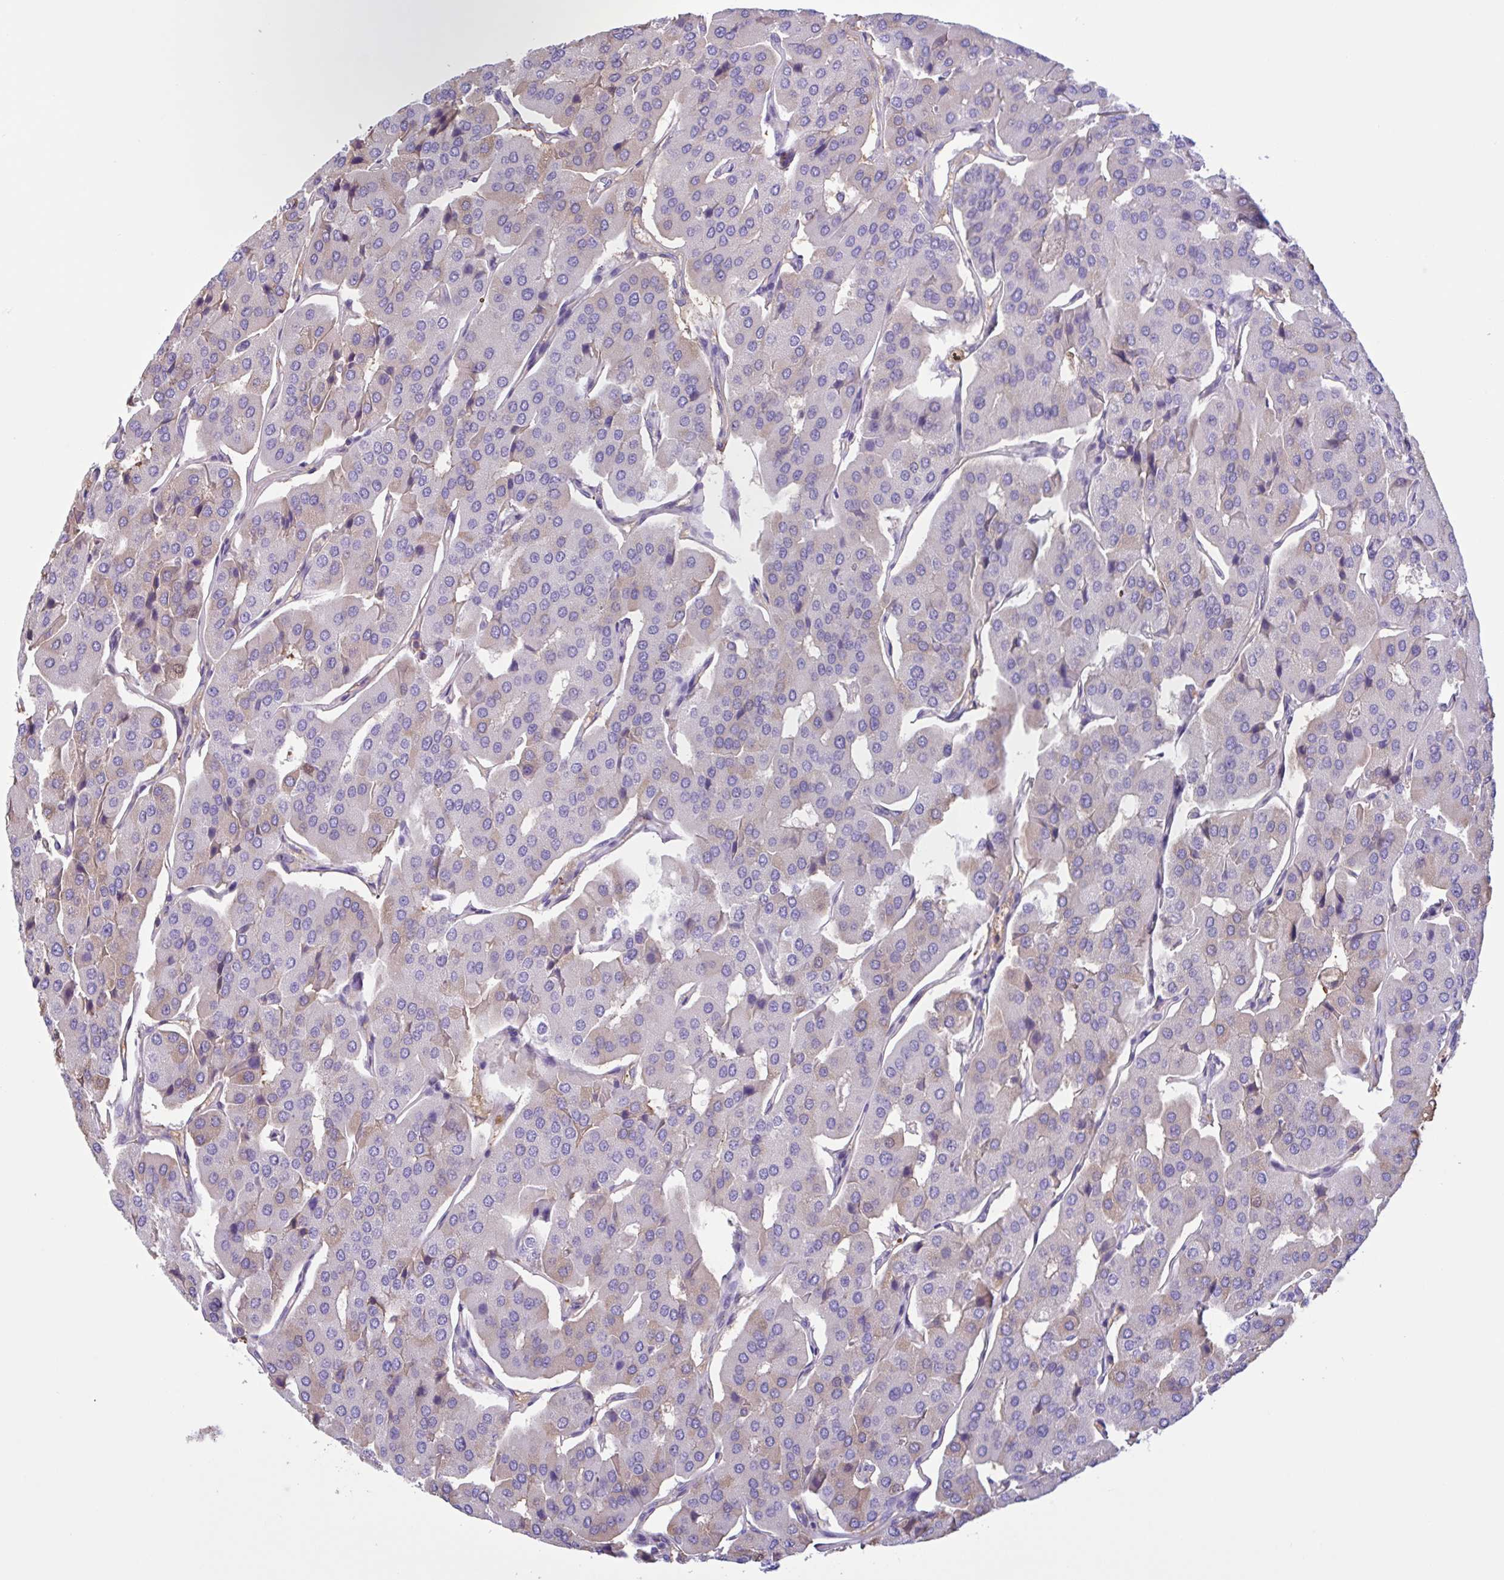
{"staining": {"intensity": "moderate", "quantity": "<25%", "location": "cytoplasmic/membranous"}, "tissue": "parathyroid gland", "cell_type": "Glandular cells", "image_type": "normal", "snomed": [{"axis": "morphology", "description": "Normal tissue, NOS"}, {"axis": "morphology", "description": "Adenoma, NOS"}, {"axis": "topography", "description": "Parathyroid gland"}], "caption": "A brown stain highlights moderate cytoplasmic/membranous staining of a protein in glandular cells of unremarkable parathyroid gland. (Stains: DAB (3,3'-diaminobenzidine) in brown, nuclei in blue, Microscopy: brightfield microscopy at high magnification).", "gene": "LARGE2", "patient": {"sex": "female", "age": 86}}